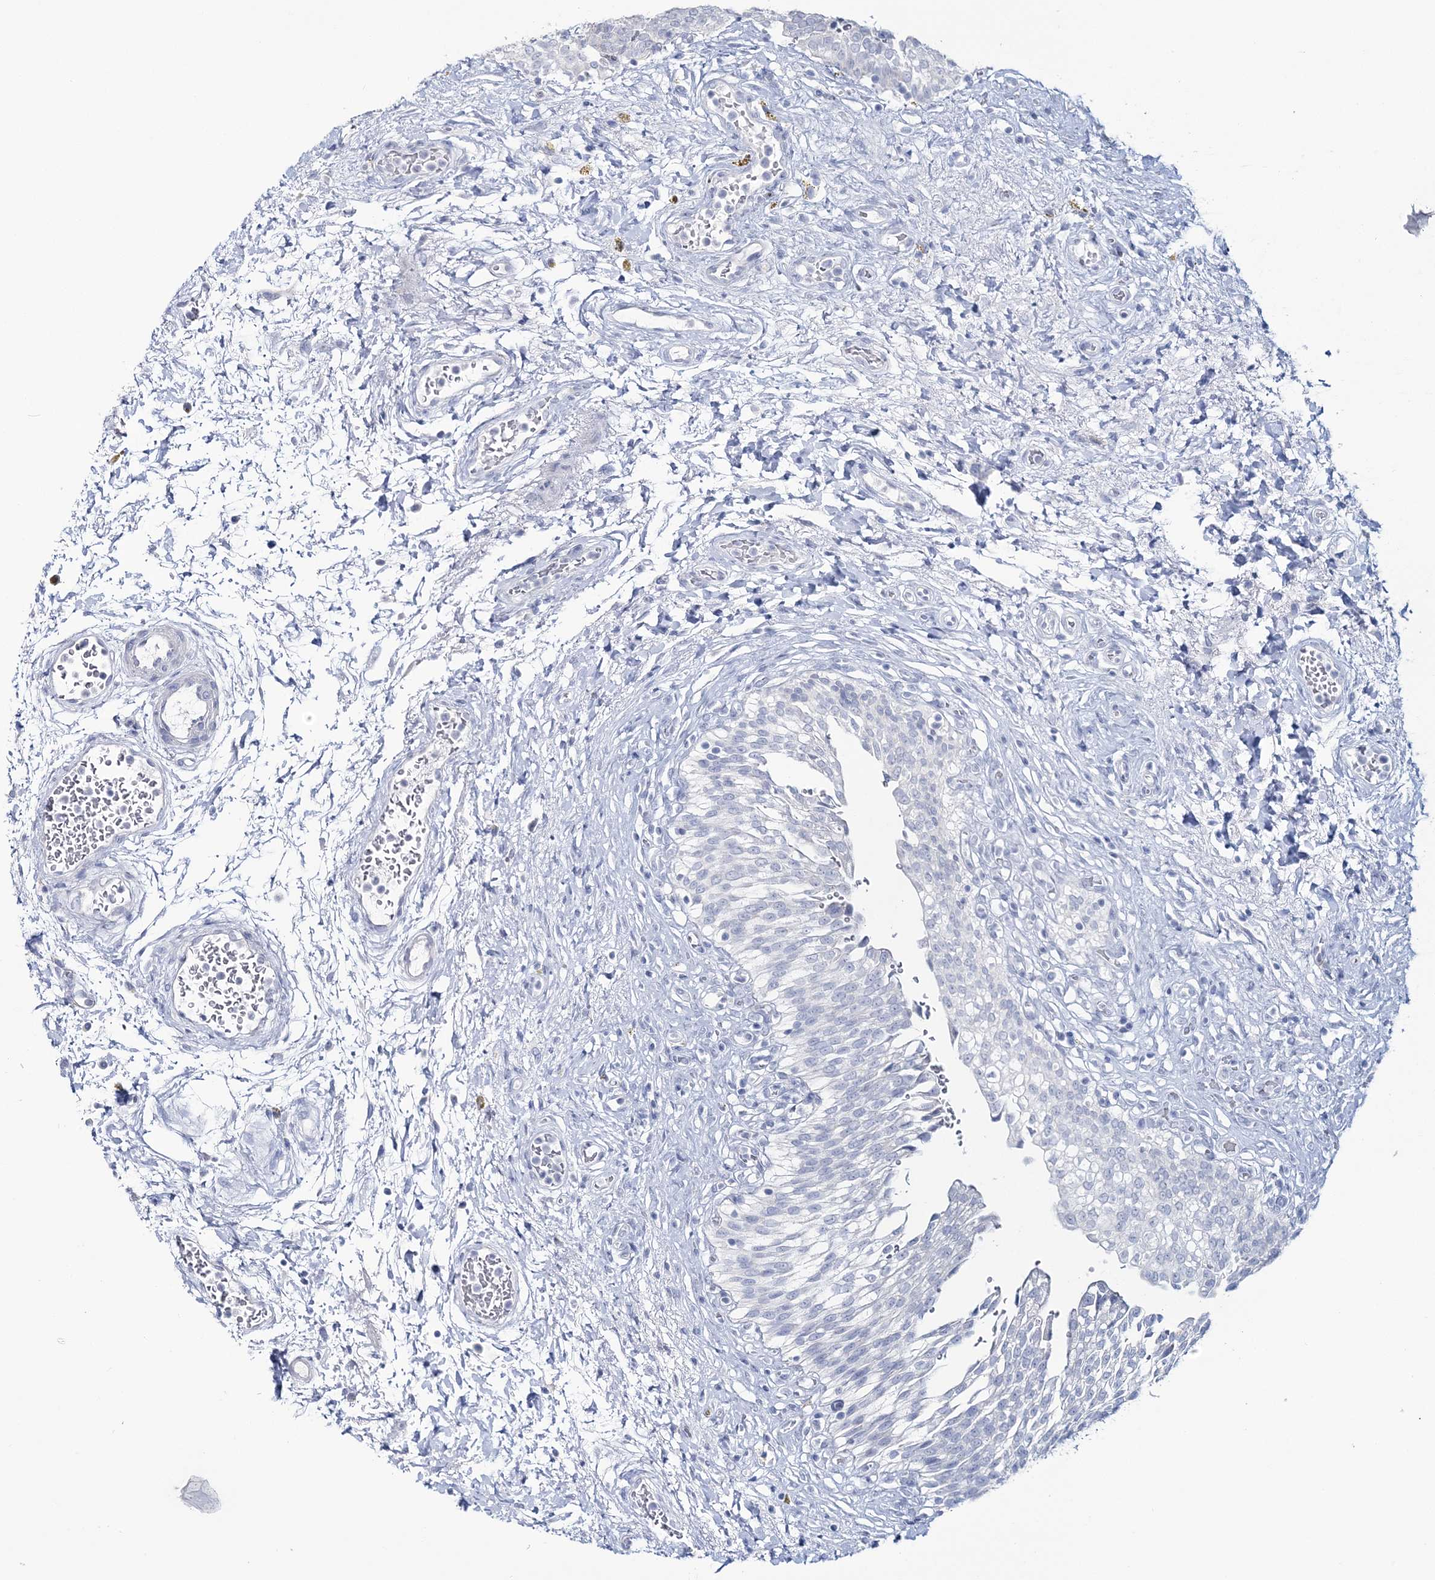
{"staining": {"intensity": "negative", "quantity": "none", "location": "none"}, "tissue": "urinary bladder", "cell_type": "Urothelial cells", "image_type": "normal", "snomed": [{"axis": "morphology", "description": "Urothelial carcinoma, High grade"}, {"axis": "topography", "description": "Urinary bladder"}], "caption": "An IHC photomicrograph of benign urinary bladder is shown. There is no staining in urothelial cells of urinary bladder. (DAB (3,3'-diaminobenzidine) immunohistochemistry (IHC) visualized using brightfield microscopy, high magnification).", "gene": "CYP3A4", "patient": {"sex": "male", "age": 46}}